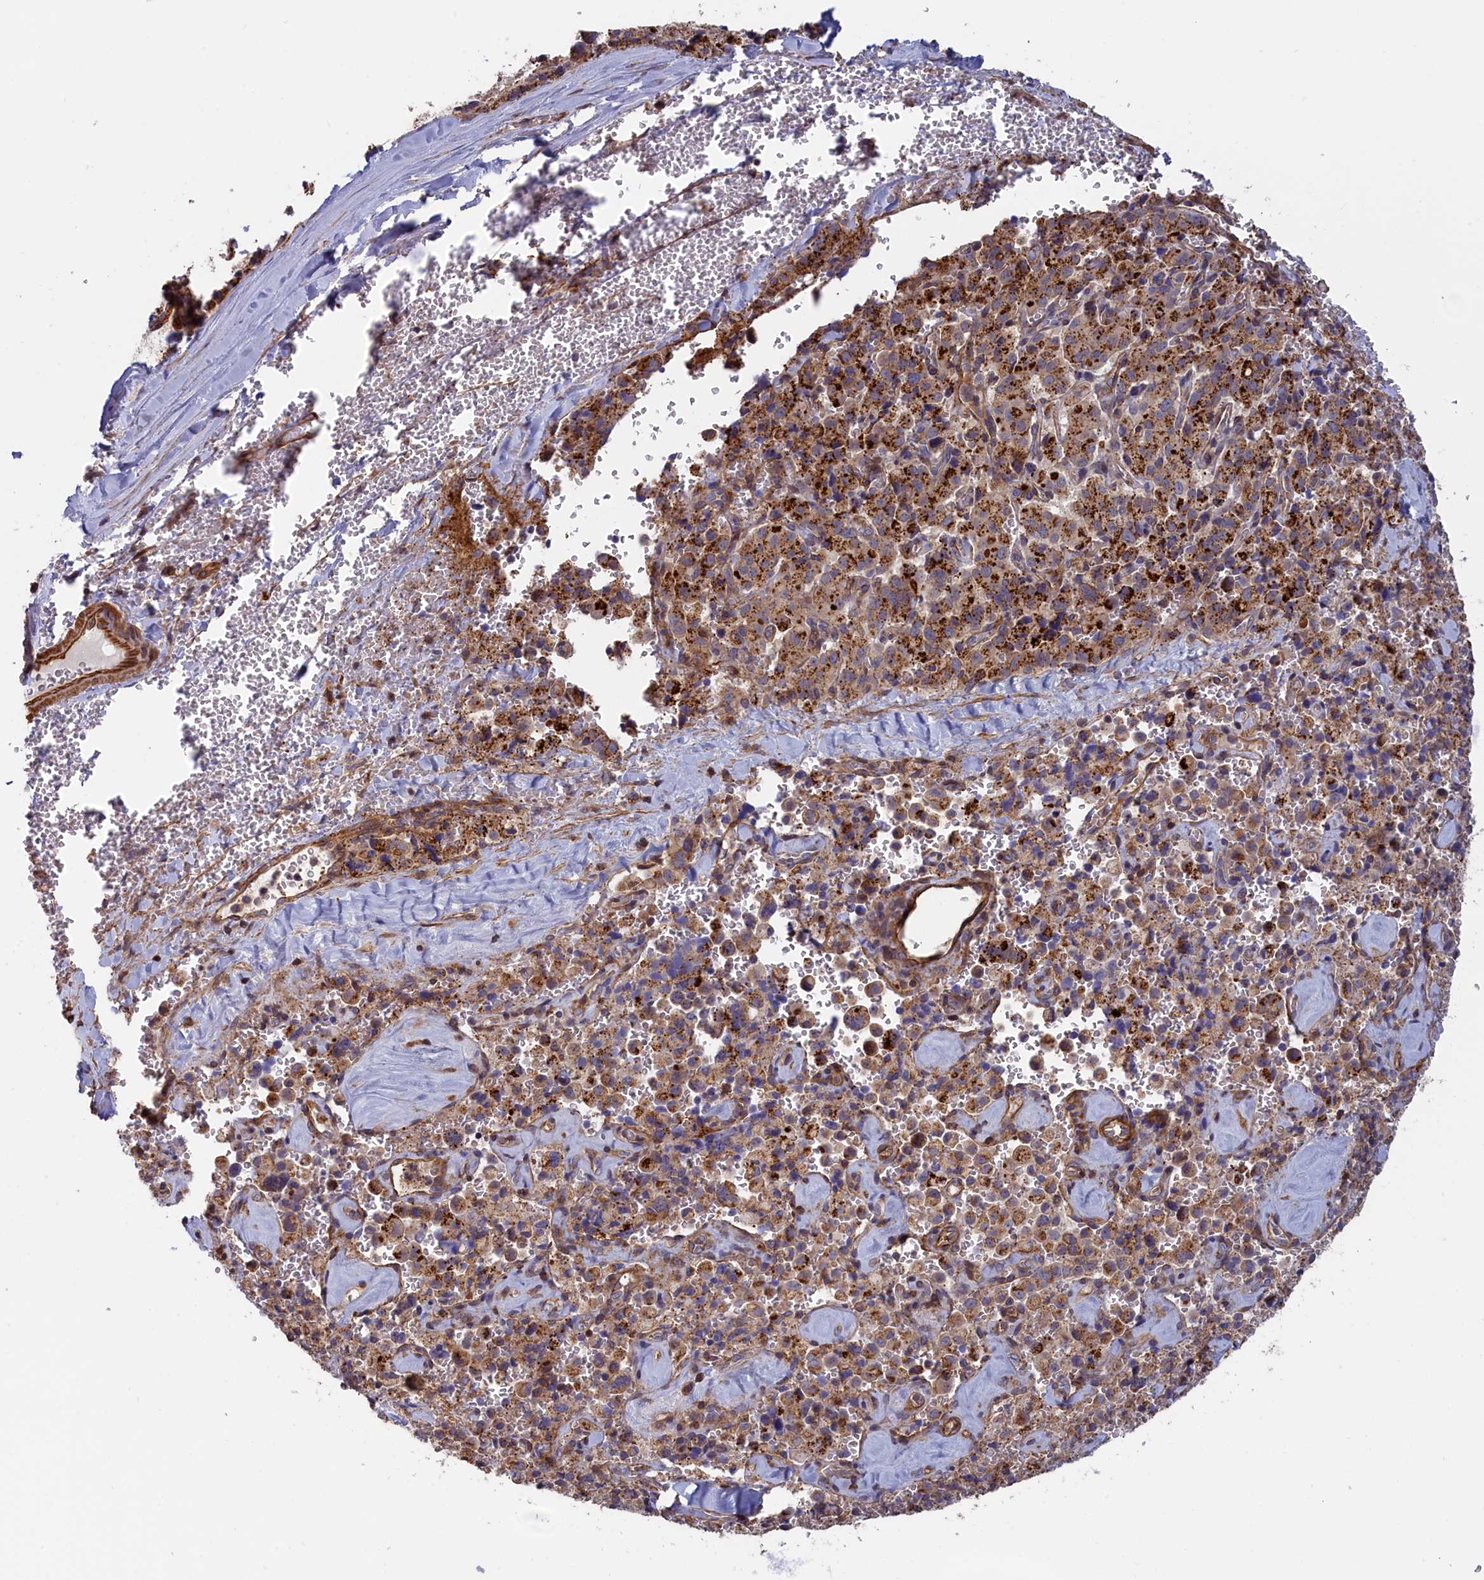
{"staining": {"intensity": "moderate", "quantity": ">75%", "location": "cytoplasmic/membranous"}, "tissue": "pancreatic cancer", "cell_type": "Tumor cells", "image_type": "cancer", "snomed": [{"axis": "morphology", "description": "Adenocarcinoma, NOS"}, {"axis": "topography", "description": "Pancreas"}], "caption": "Protein staining by immunohistochemistry (IHC) reveals moderate cytoplasmic/membranous positivity in approximately >75% of tumor cells in pancreatic cancer (adenocarcinoma).", "gene": "ANKRD27", "patient": {"sex": "male", "age": 65}}